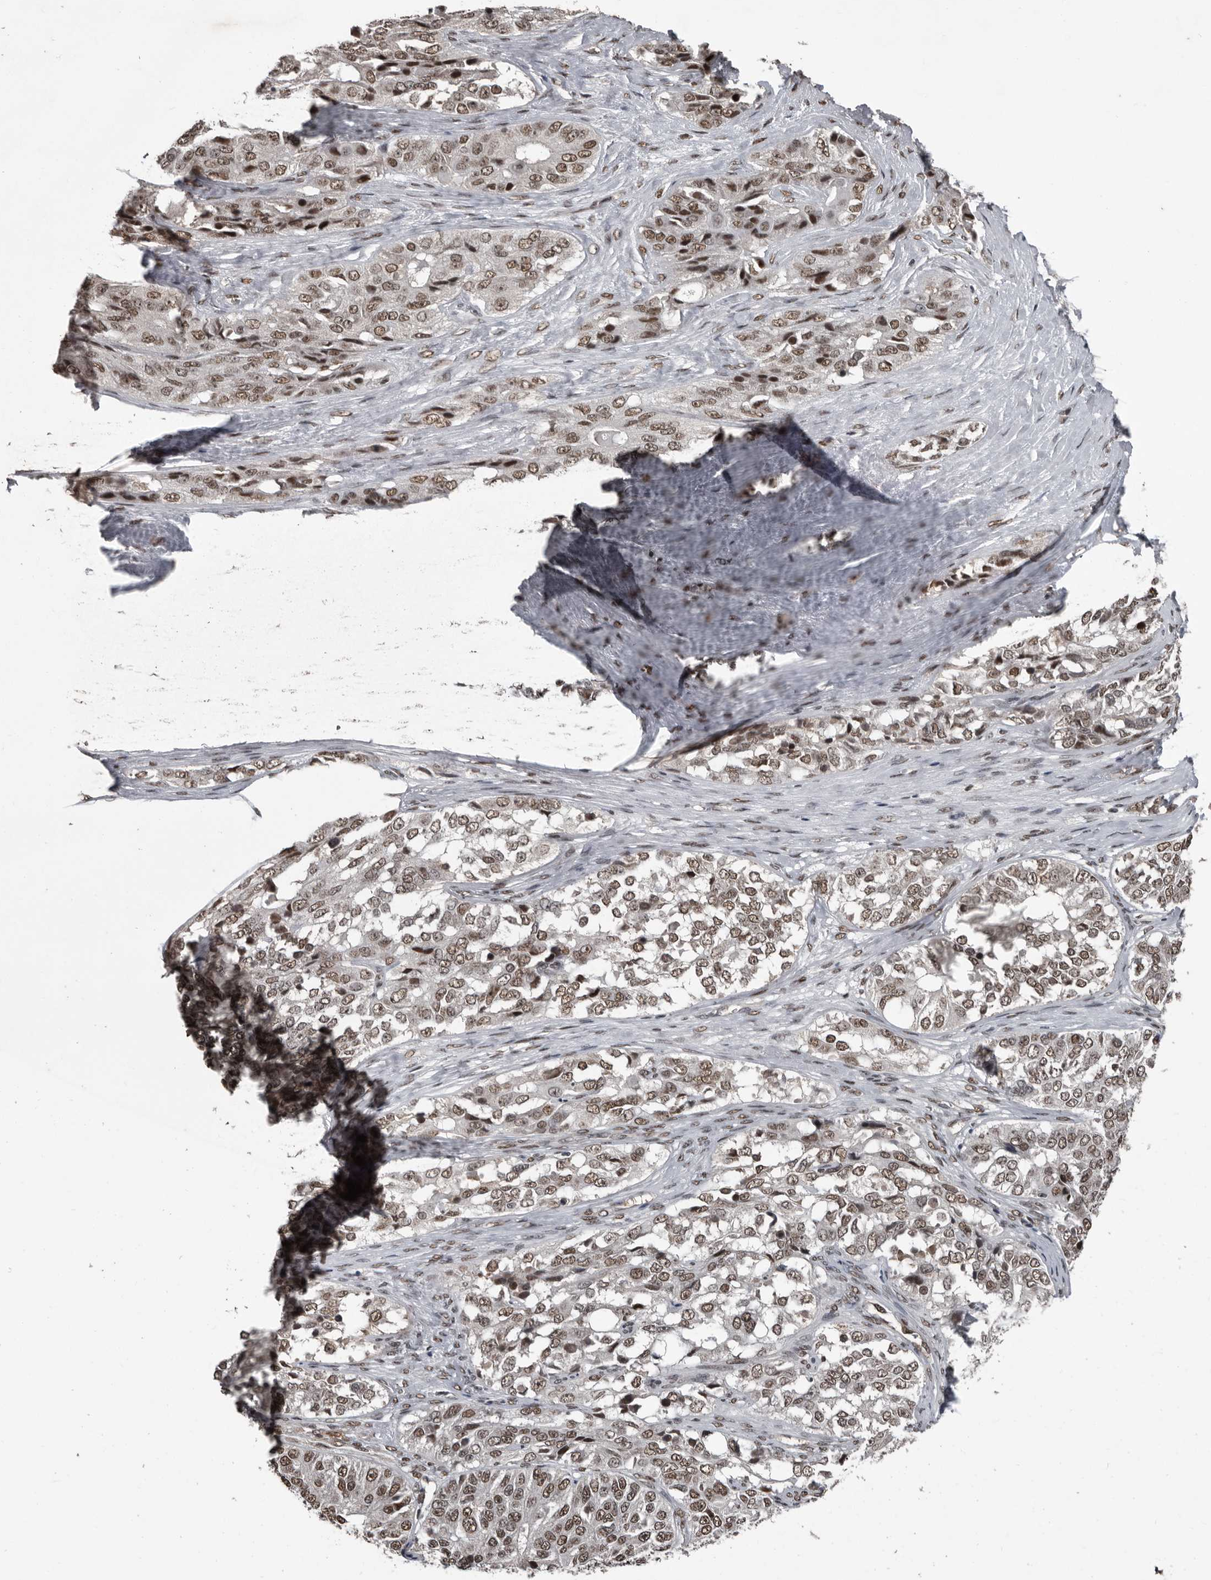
{"staining": {"intensity": "moderate", "quantity": ">75%", "location": "nuclear"}, "tissue": "ovarian cancer", "cell_type": "Tumor cells", "image_type": "cancer", "snomed": [{"axis": "morphology", "description": "Carcinoma, endometroid"}, {"axis": "topography", "description": "Ovary"}], "caption": "Immunohistochemical staining of ovarian endometroid carcinoma displays medium levels of moderate nuclear protein expression in approximately >75% of tumor cells.", "gene": "CHD1L", "patient": {"sex": "female", "age": 51}}